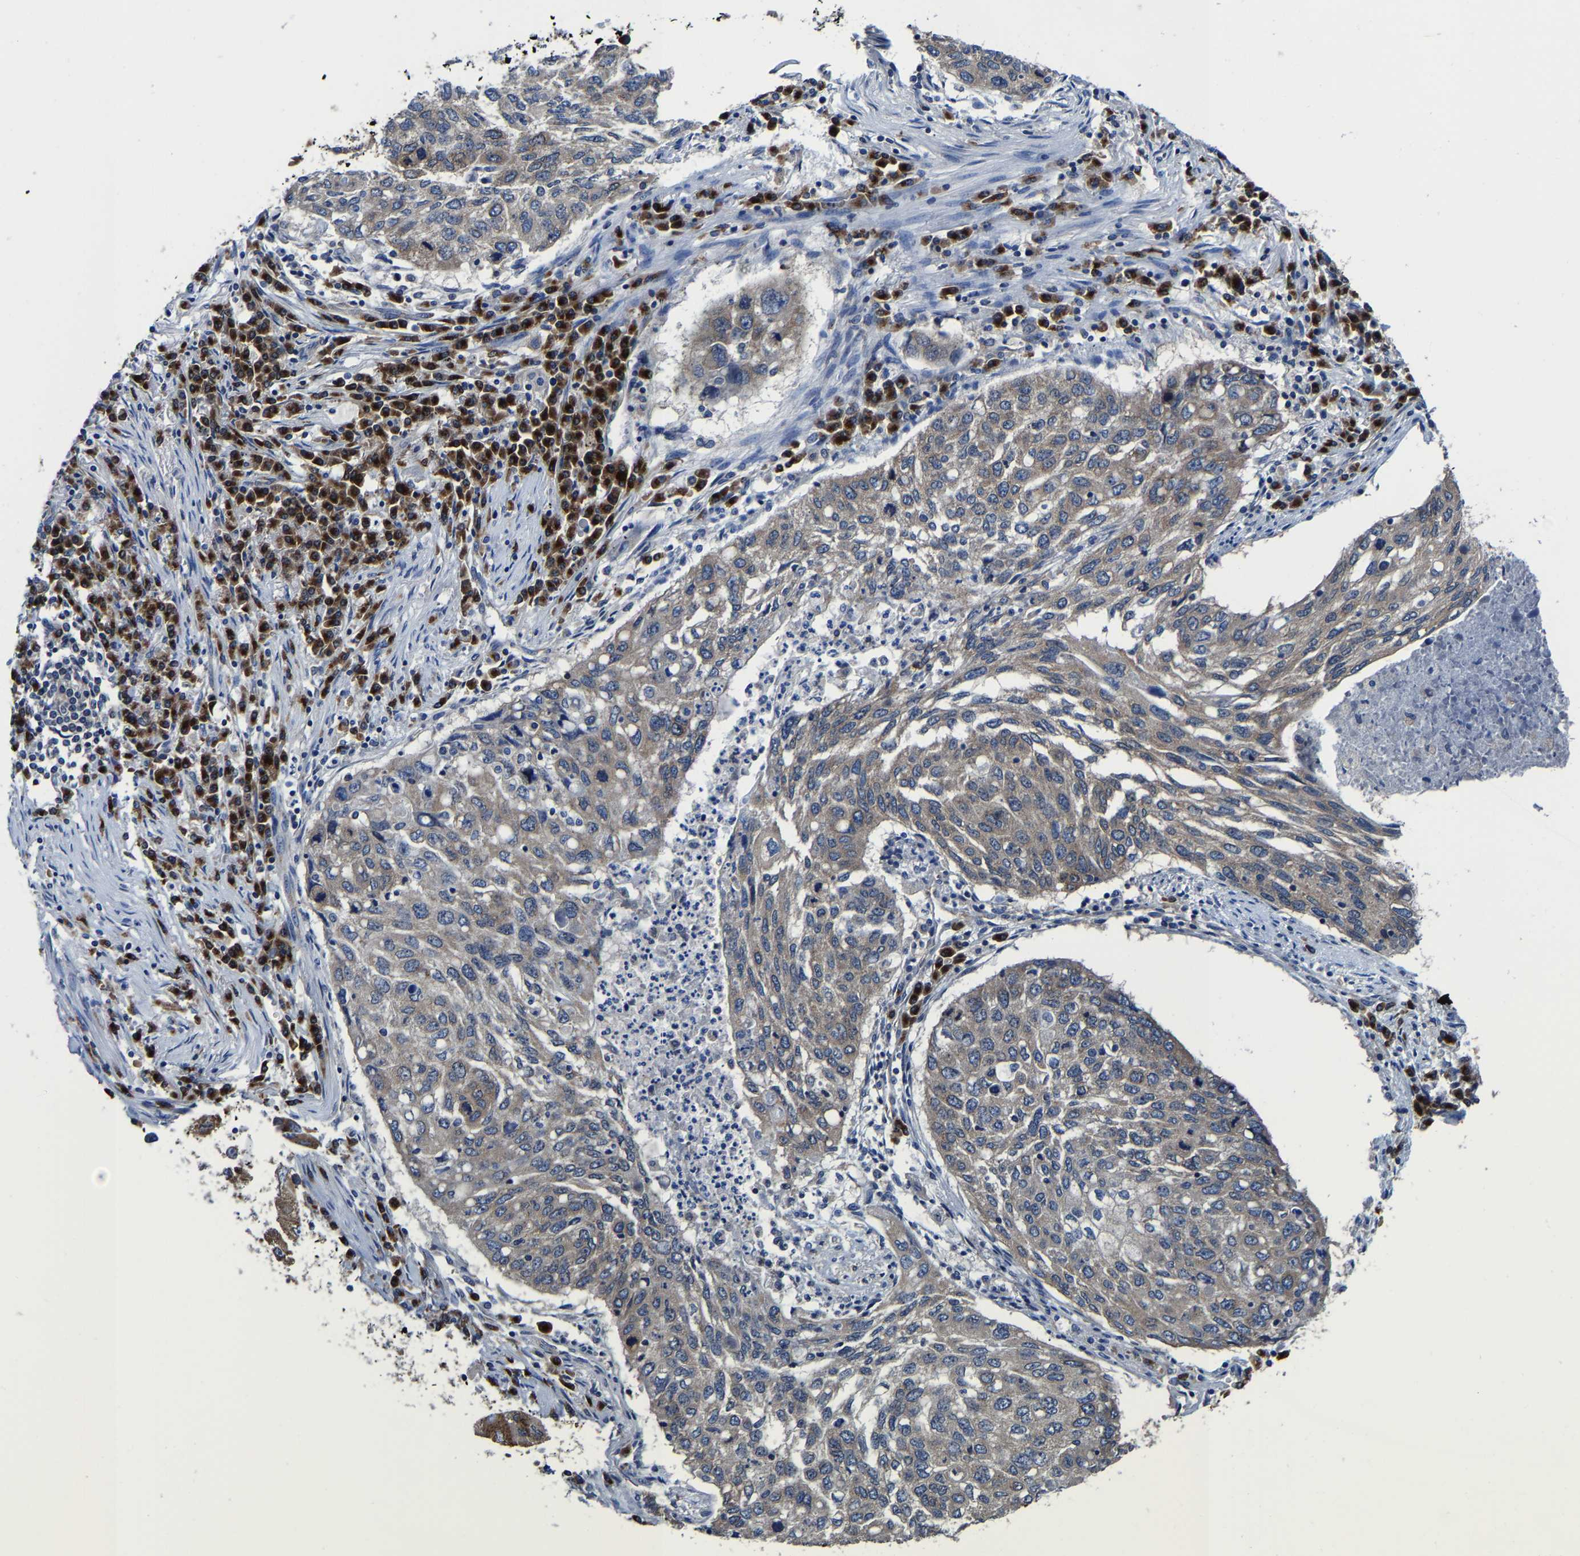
{"staining": {"intensity": "weak", "quantity": ">75%", "location": "cytoplasmic/membranous"}, "tissue": "lung cancer", "cell_type": "Tumor cells", "image_type": "cancer", "snomed": [{"axis": "morphology", "description": "Squamous cell carcinoma, NOS"}, {"axis": "topography", "description": "Lung"}], "caption": "About >75% of tumor cells in lung squamous cell carcinoma reveal weak cytoplasmic/membranous protein positivity as visualized by brown immunohistochemical staining.", "gene": "EBAG9", "patient": {"sex": "female", "age": 63}}